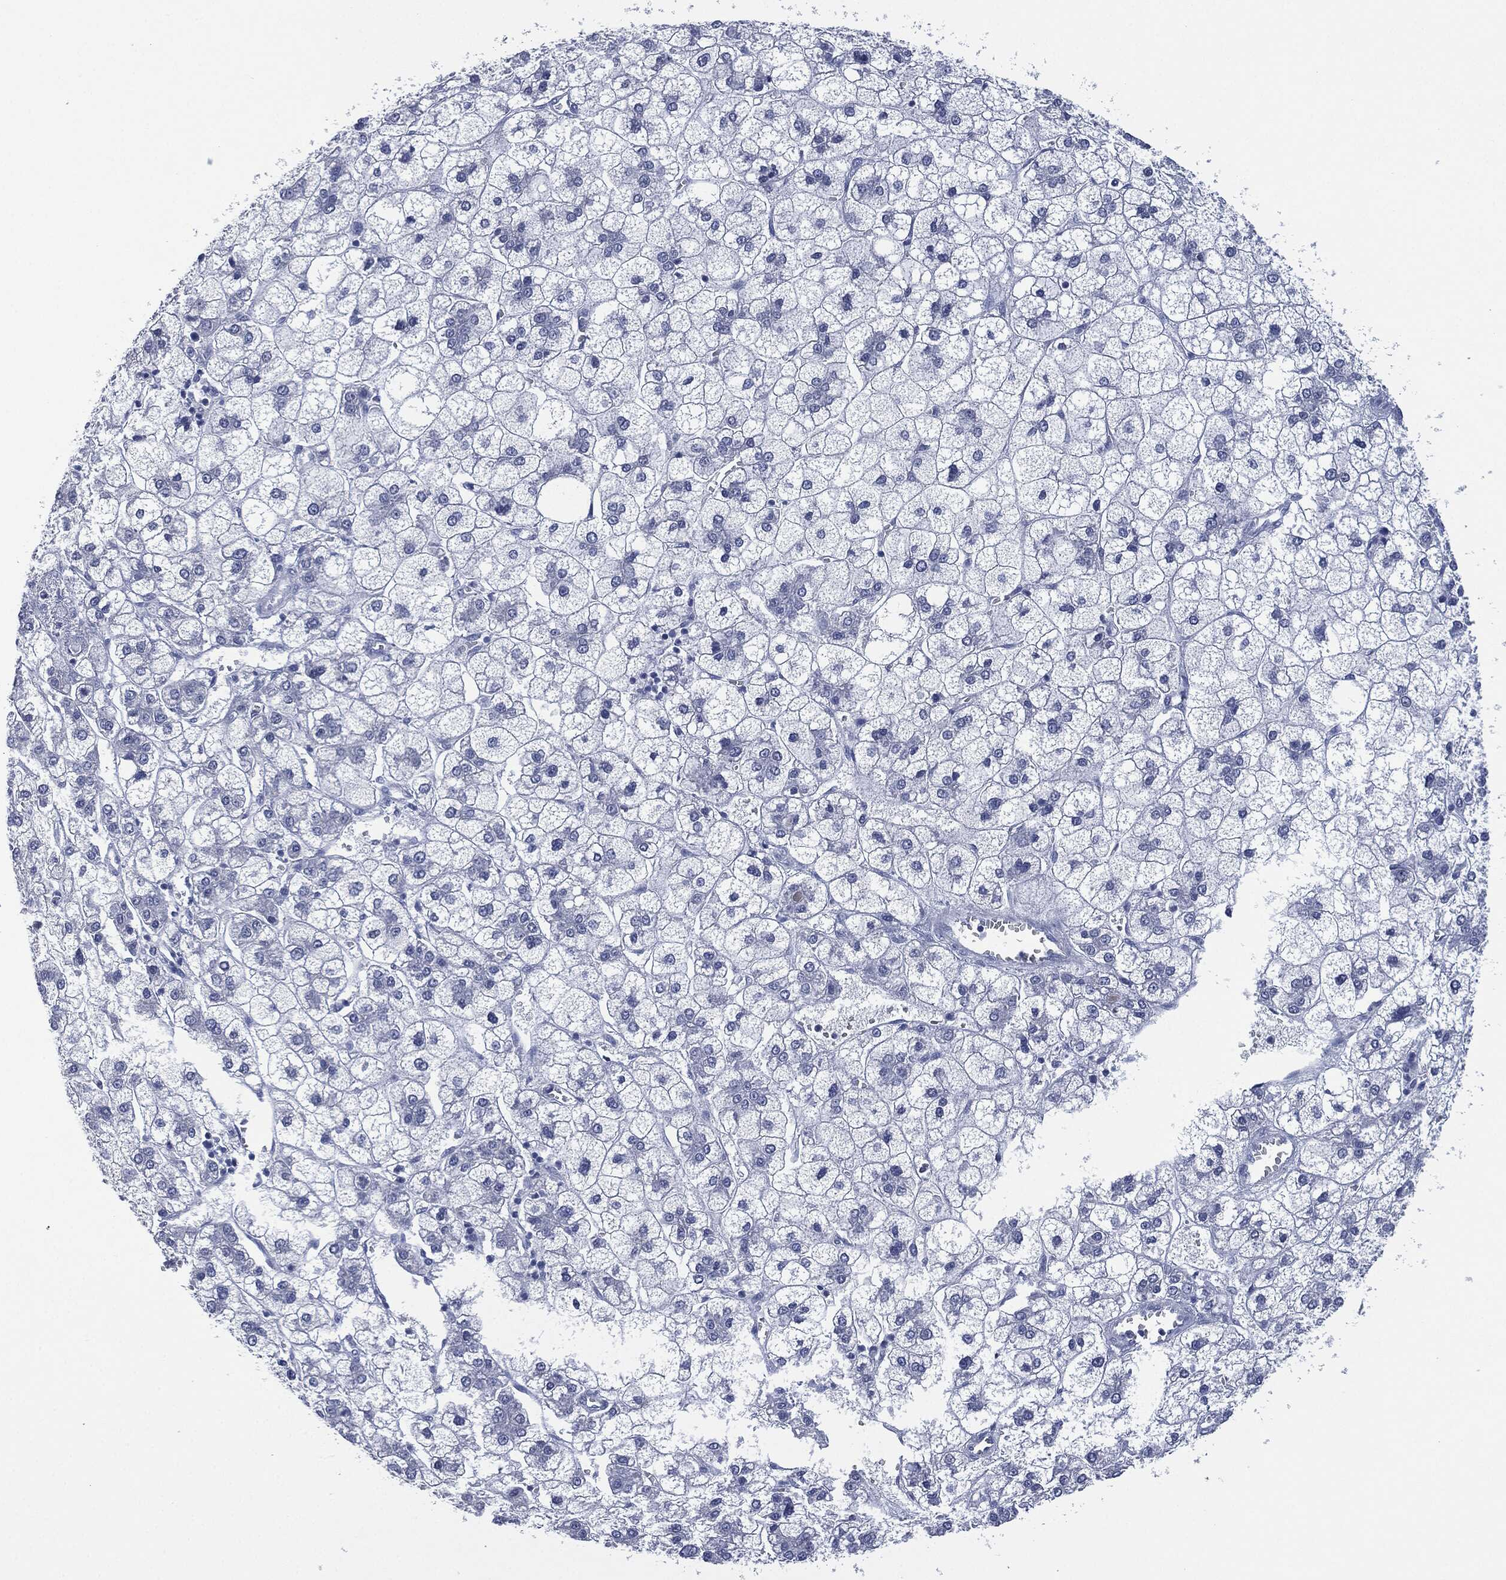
{"staining": {"intensity": "negative", "quantity": "none", "location": "none"}, "tissue": "liver cancer", "cell_type": "Tumor cells", "image_type": "cancer", "snomed": [{"axis": "morphology", "description": "Carcinoma, Hepatocellular, NOS"}, {"axis": "topography", "description": "Liver"}], "caption": "Histopathology image shows no protein expression in tumor cells of hepatocellular carcinoma (liver) tissue. (DAB (3,3'-diaminobenzidine) immunohistochemistry with hematoxylin counter stain).", "gene": "MUC16", "patient": {"sex": "male", "age": 73}}